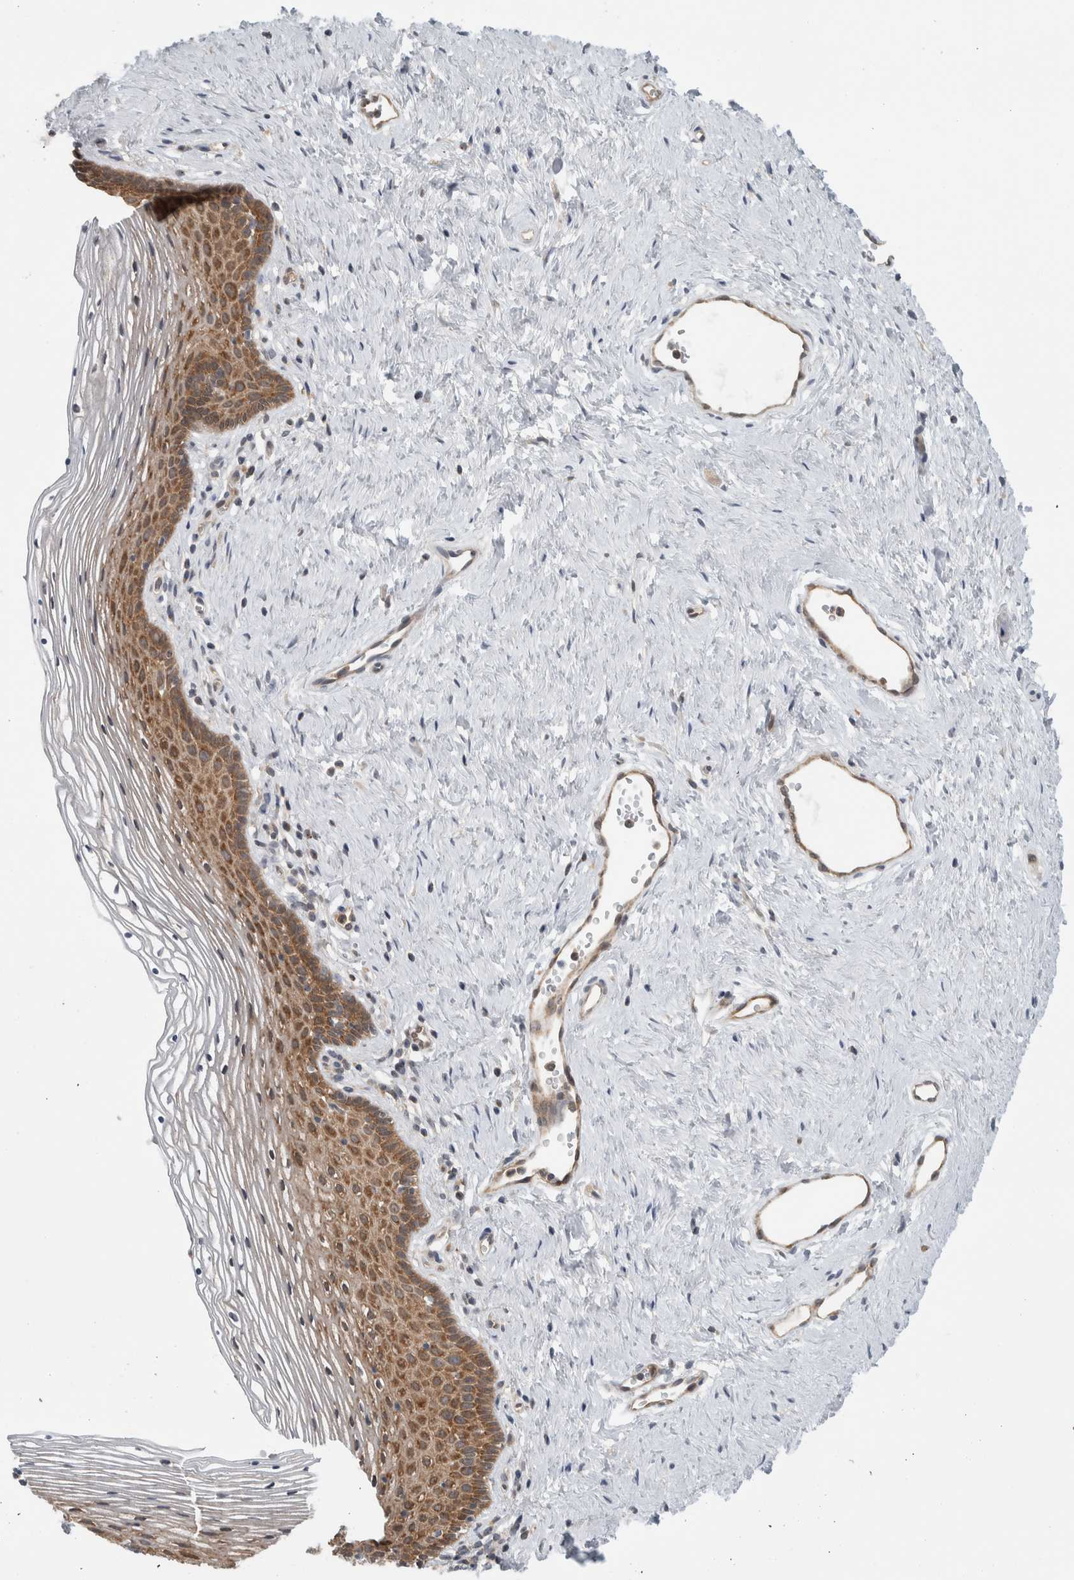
{"staining": {"intensity": "moderate", "quantity": "25%-75%", "location": "cytoplasmic/membranous"}, "tissue": "vagina", "cell_type": "Squamous epithelial cells", "image_type": "normal", "snomed": [{"axis": "morphology", "description": "Normal tissue, NOS"}, {"axis": "topography", "description": "Vagina"}], "caption": "The image displays staining of unremarkable vagina, revealing moderate cytoplasmic/membranous protein staining (brown color) within squamous epithelial cells. (DAB (3,3'-diaminobenzidine) IHC, brown staining for protein, blue staining for nuclei).", "gene": "CCDC43", "patient": {"sex": "female", "age": 32}}